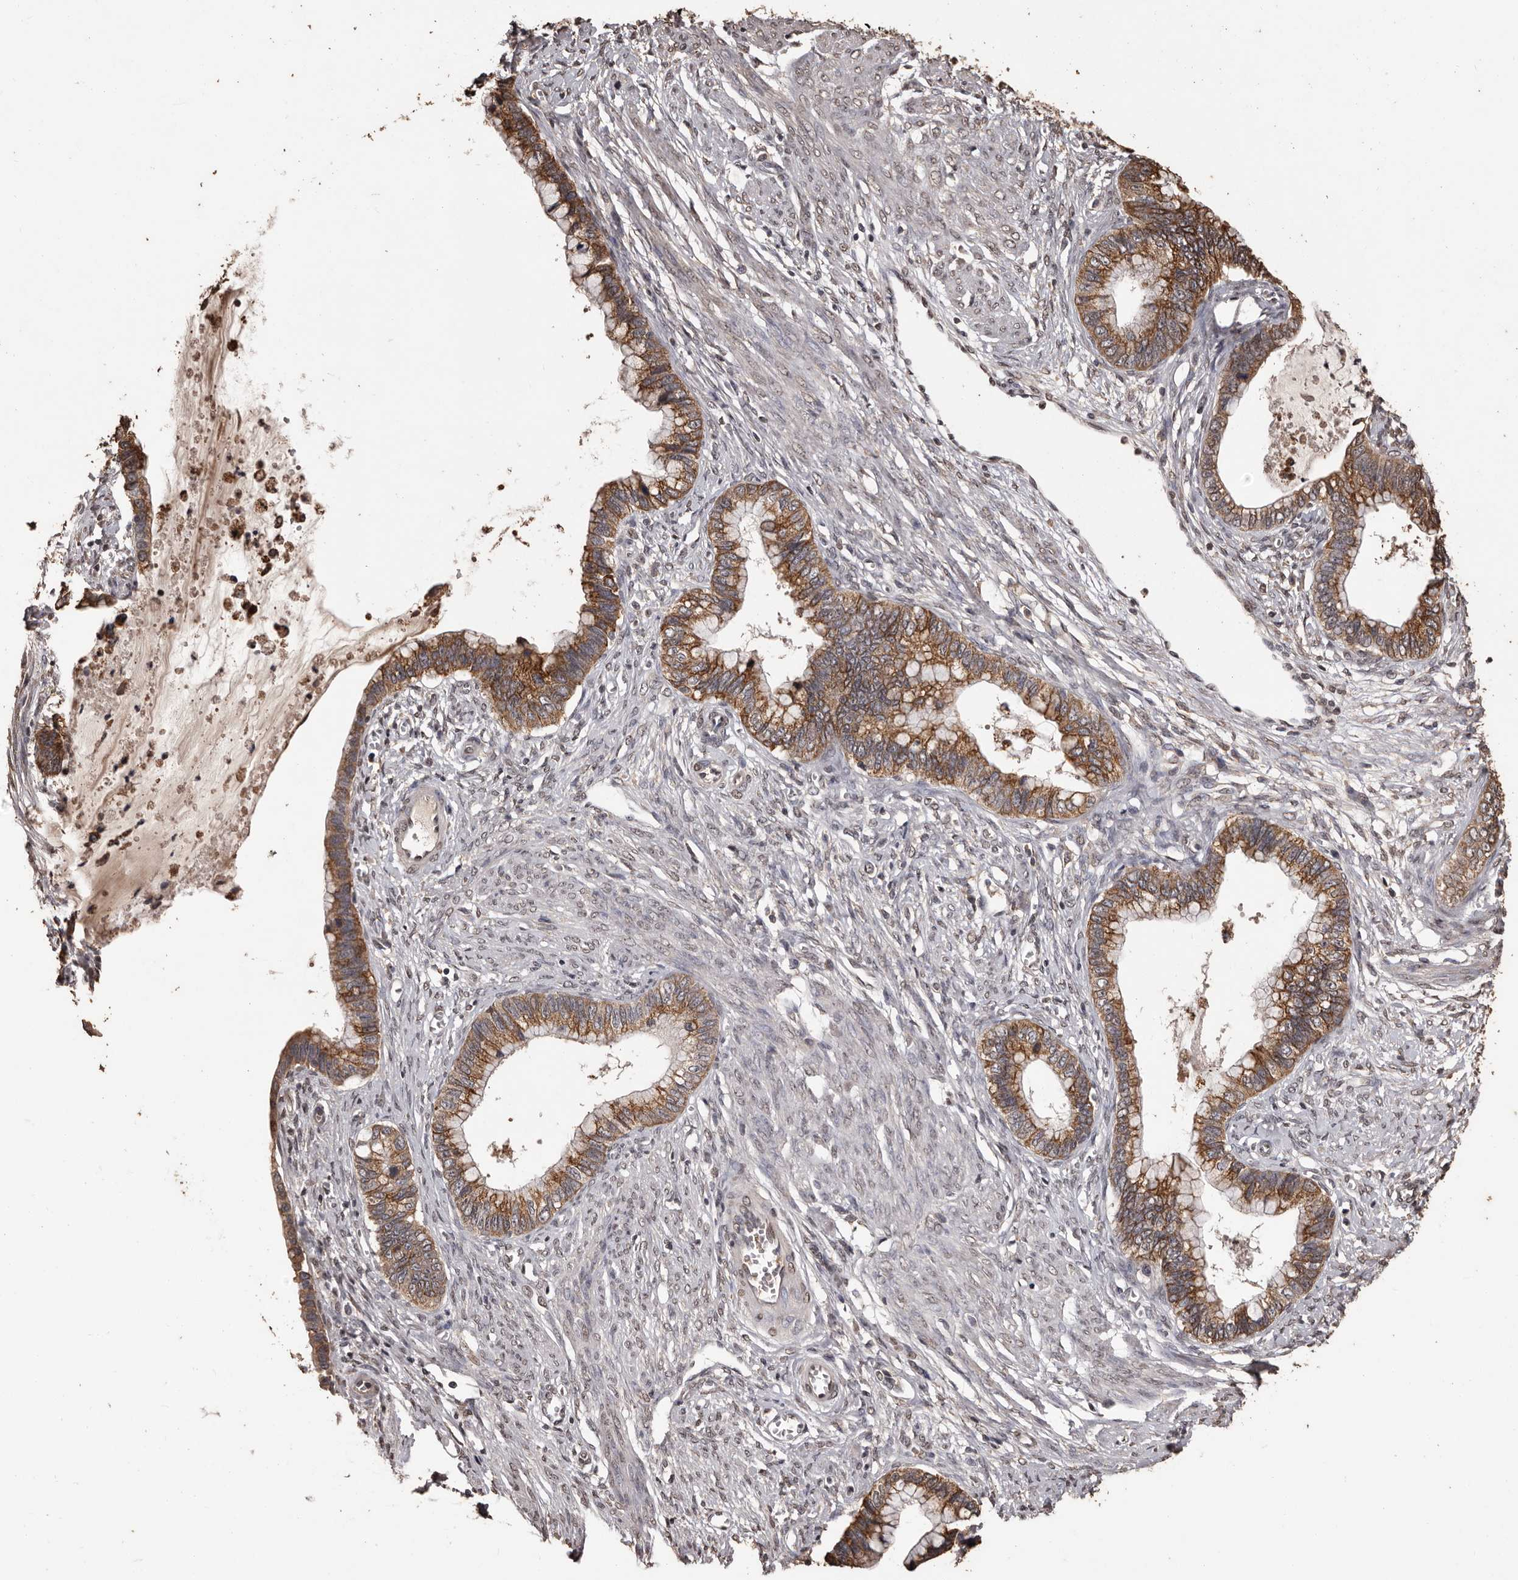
{"staining": {"intensity": "moderate", "quantity": ">75%", "location": "cytoplasmic/membranous"}, "tissue": "cervical cancer", "cell_type": "Tumor cells", "image_type": "cancer", "snomed": [{"axis": "morphology", "description": "Adenocarcinoma, NOS"}, {"axis": "topography", "description": "Cervix"}], "caption": "This is a histology image of immunohistochemistry (IHC) staining of cervical cancer, which shows moderate expression in the cytoplasmic/membranous of tumor cells.", "gene": "NAV1", "patient": {"sex": "female", "age": 44}}